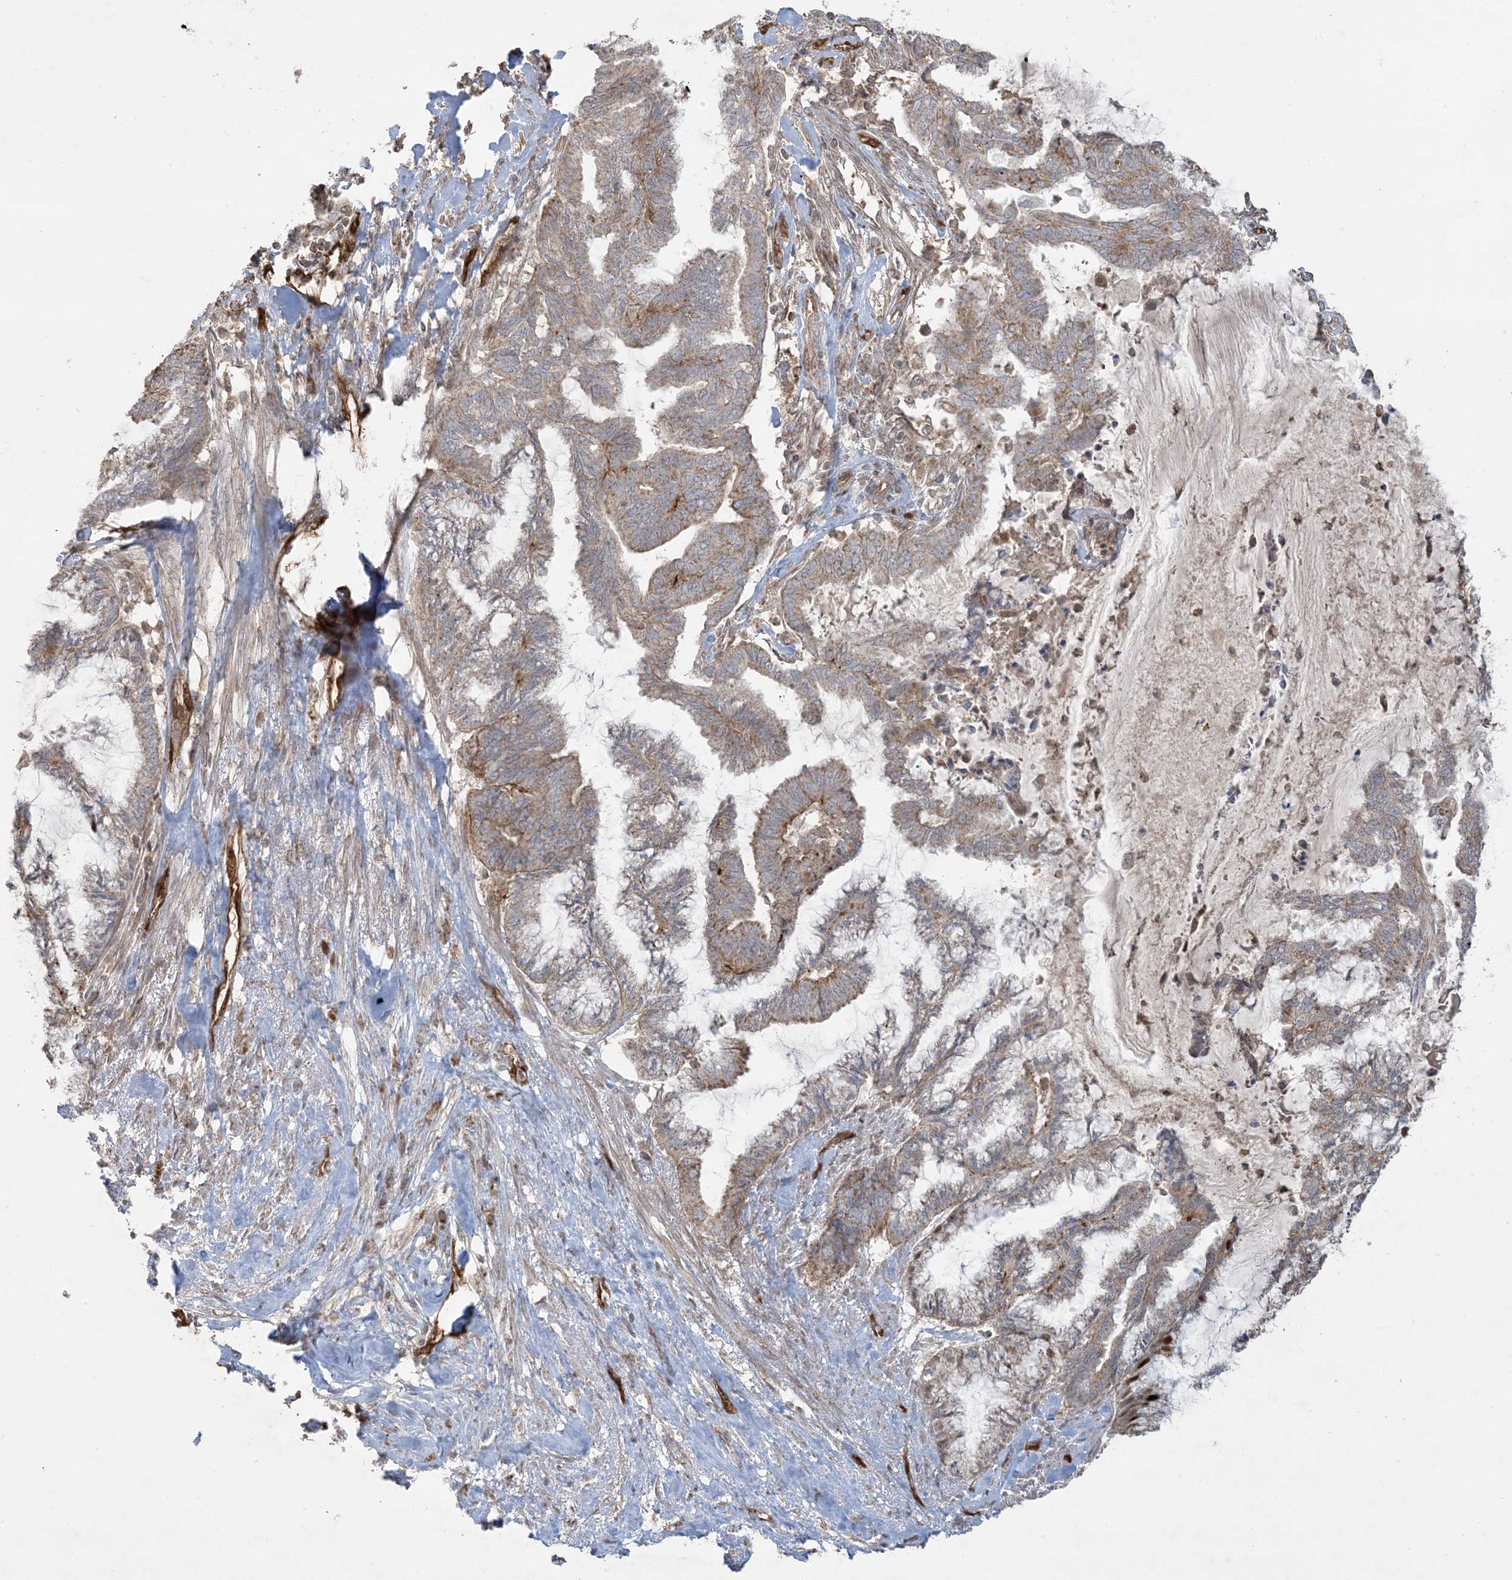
{"staining": {"intensity": "moderate", "quantity": ">75%", "location": "cytoplasmic/membranous"}, "tissue": "endometrial cancer", "cell_type": "Tumor cells", "image_type": "cancer", "snomed": [{"axis": "morphology", "description": "Adenocarcinoma, NOS"}, {"axis": "topography", "description": "Endometrium"}], "caption": "IHC of endometrial cancer shows medium levels of moderate cytoplasmic/membranous positivity in about >75% of tumor cells.", "gene": "PPM1F", "patient": {"sex": "female", "age": 86}}